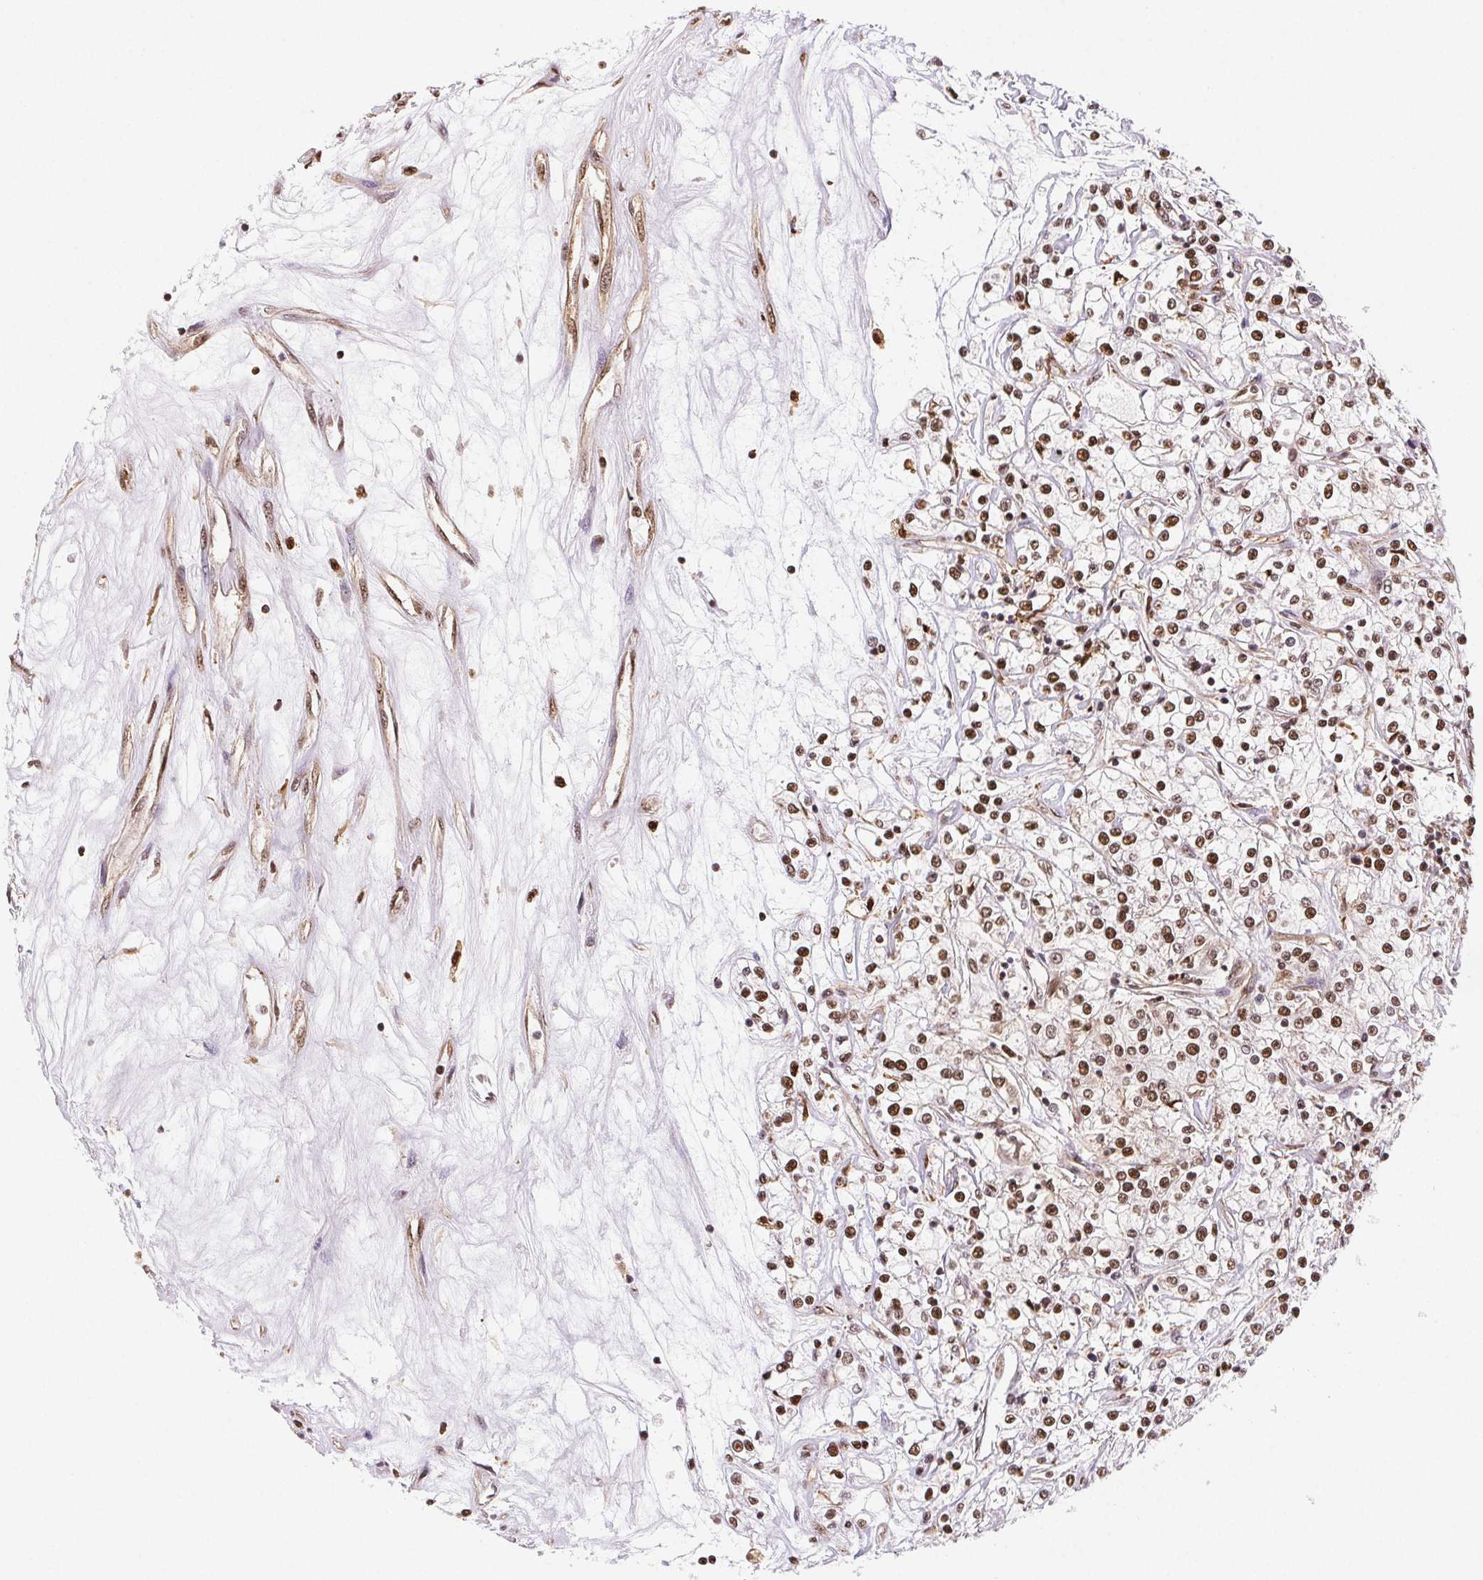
{"staining": {"intensity": "moderate", "quantity": ">75%", "location": "nuclear"}, "tissue": "renal cancer", "cell_type": "Tumor cells", "image_type": "cancer", "snomed": [{"axis": "morphology", "description": "Adenocarcinoma, NOS"}, {"axis": "topography", "description": "Kidney"}], "caption": "Brown immunohistochemical staining in renal cancer demonstrates moderate nuclear positivity in approximately >75% of tumor cells.", "gene": "SET", "patient": {"sex": "female", "age": 59}}